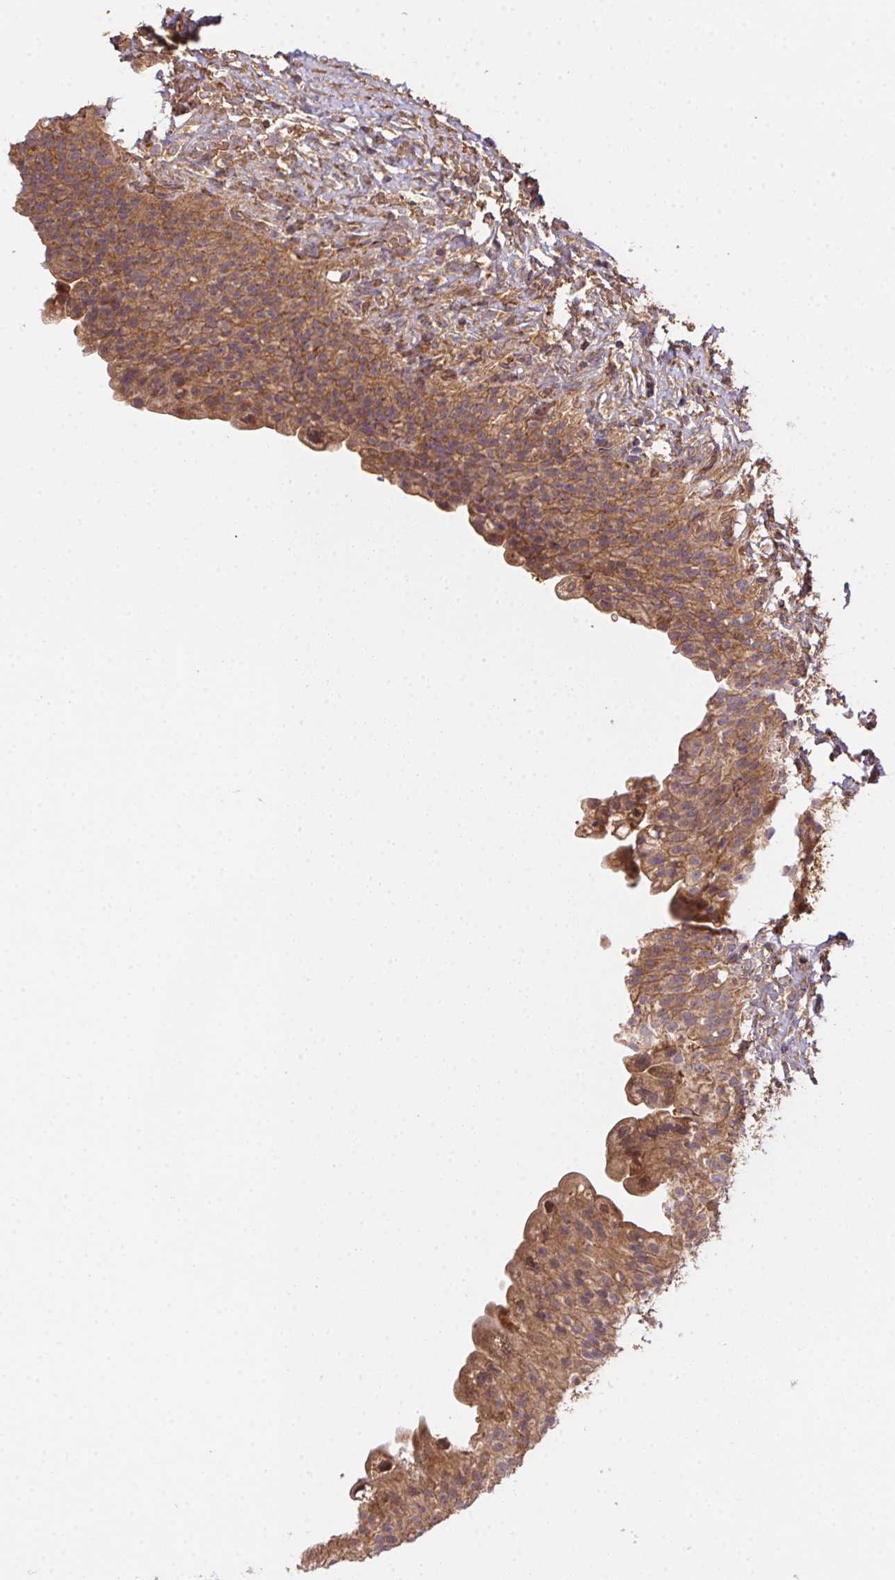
{"staining": {"intensity": "strong", "quantity": ">75%", "location": "cytoplasmic/membranous"}, "tissue": "urinary bladder", "cell_type": "Urothelial cells", "image_type": "normal", "snomed": [{"axis": "morphology", "description": "Normal tissue, NOS"}, {"axis": "topography", "description": "Urinary bladder"}, {"axis": "topography", "description": "Prostate"}], "caption": "Immunohistochemical staining of unremarkable human urinary bladder exhibits >75% levels of strong cytoplasmic/membranous protein positivity in approximately >75% of urothelial cells. (DAB (3,3'-diaminobenzidine) = brown stain, brightfield microscopy at high magnification).", "gene": "USE1", "patient": {"sex": "male", "age": 76}}